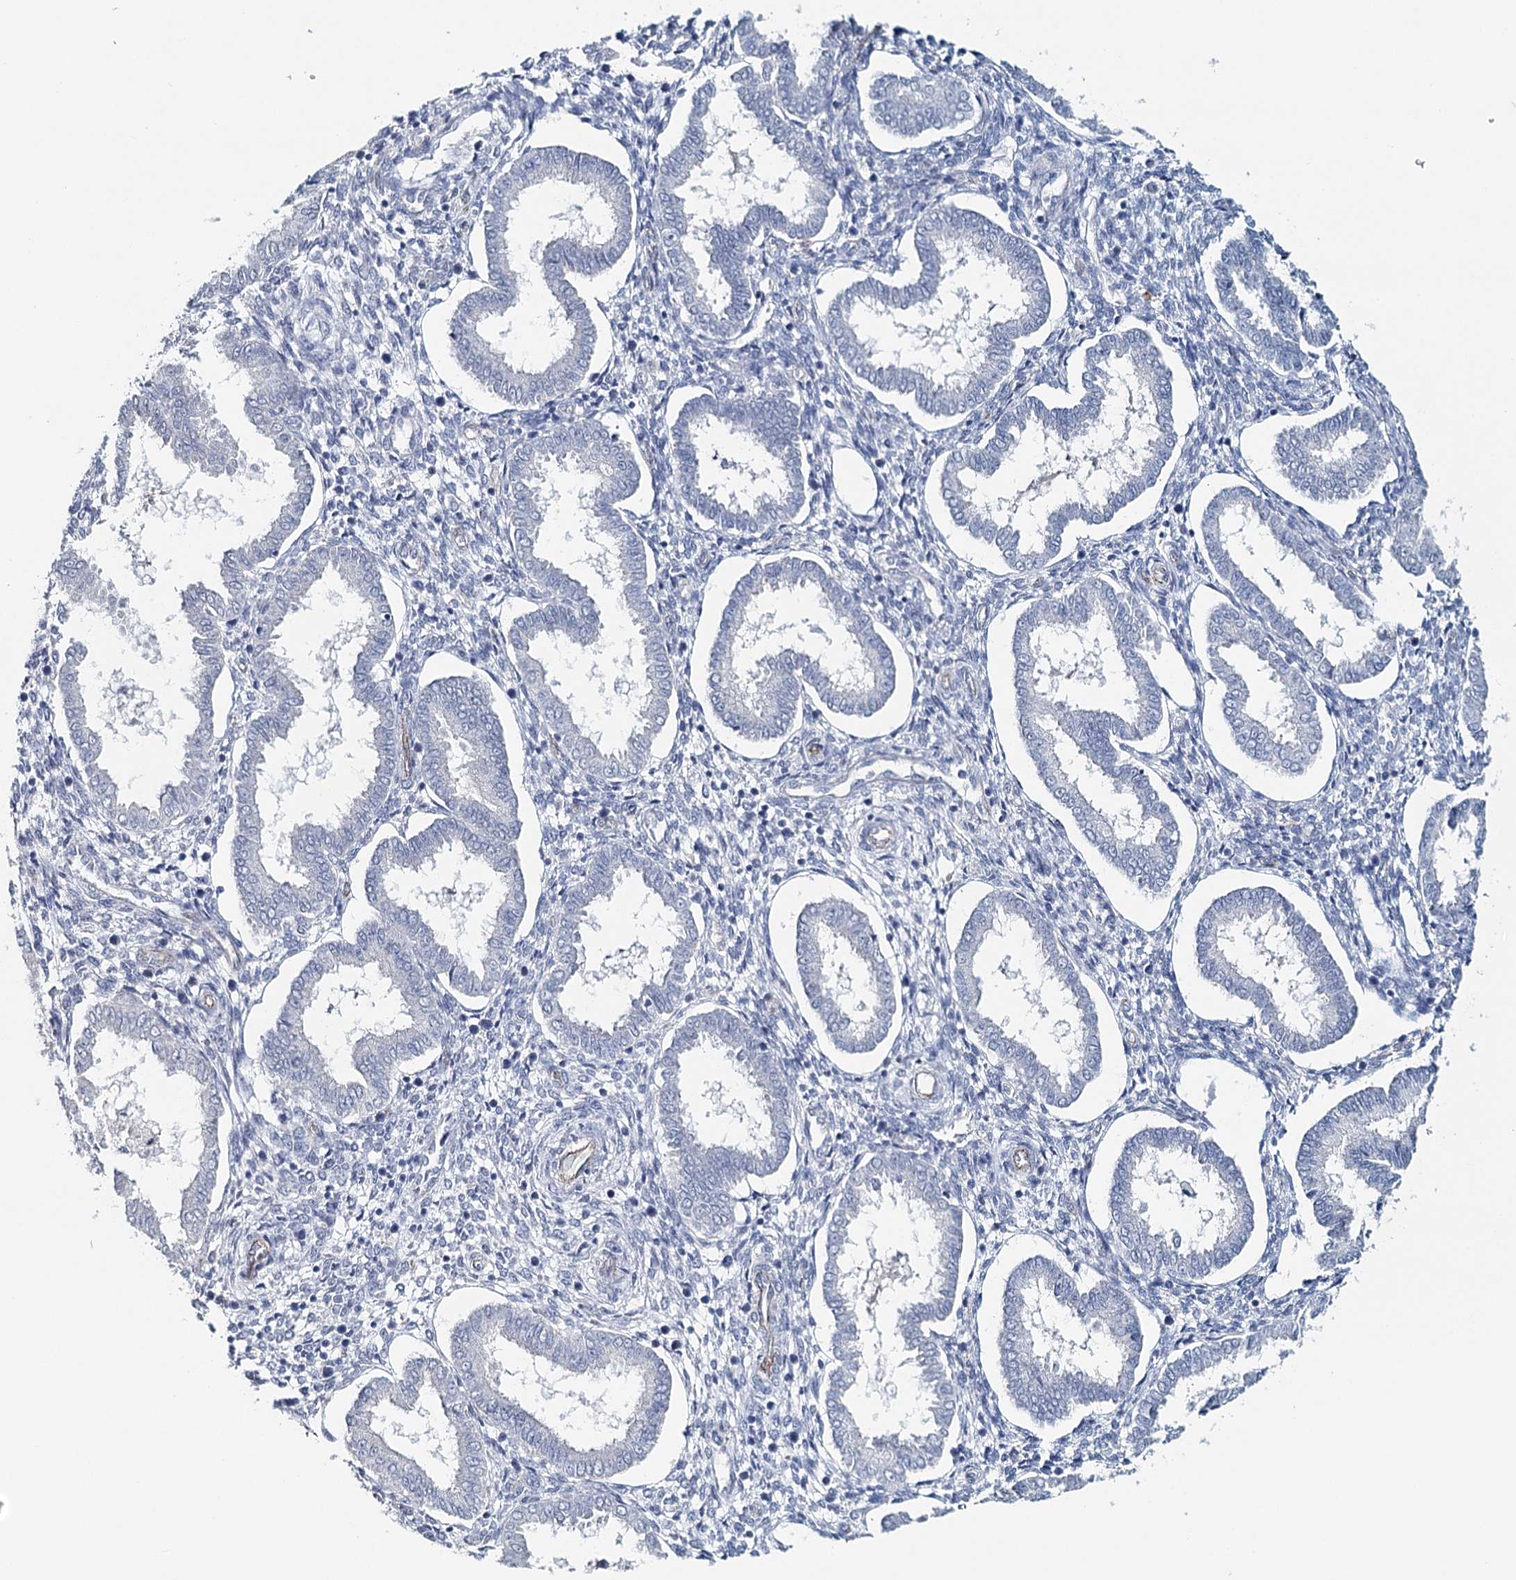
{"staining": {"intensity": "negative", "quantity": "none", "location": "none"}, "tissue": "endometrium", "cell_type": "Cells in endometrial stroma", "image_type": "normal", "snomed": [{"axis": "morphology", "description": "Normal tissue, NOS"}, {"axis": "topography", "description": "Endometrium"}], "caption": "High magnification brightfield microscopy of benign endometrium stained with DAB (brown) and counterstained with hematoxylin (blue): cells in endometrial stroma show no significant expression.", "gene": "SYNPO", "patient": {"sex": "female", "age": 24}}